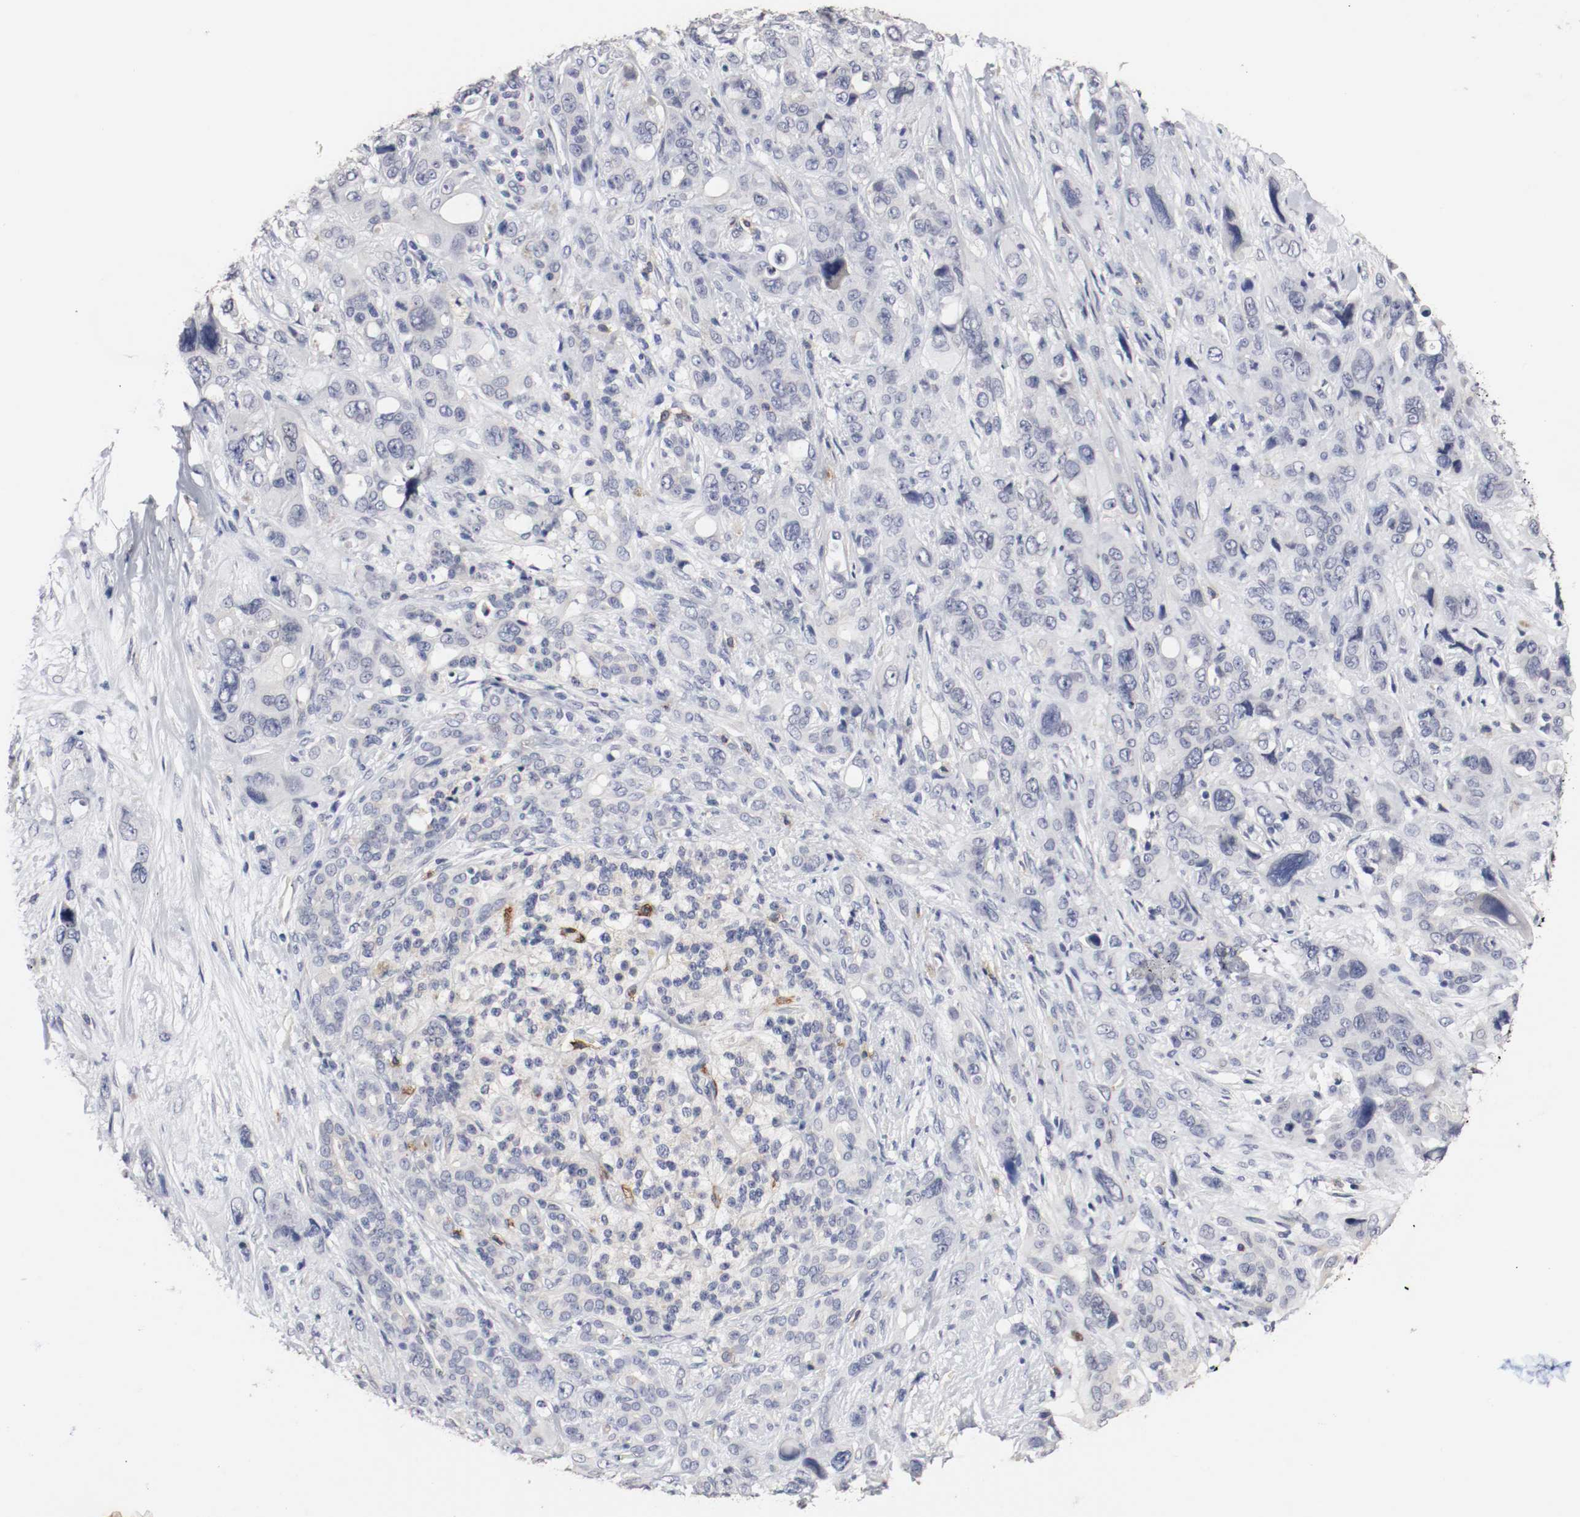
{"staining": {"intensity": "negative", "quantity": "none", "location": "none"}, "tissue": "pancreatic cancer", "cell_type": "Tumor cells", "image_type": "cancer", "snomed": [{"axis": "morphology", "description": "Adenocarcinoma, NOS"}, {"axis": "topography", "description": "Pancreas"}], "caption": "Immunohistochemical staining of human adenocarcinoma (pancreatic) shows no significant staining in tumor cells.", "gene": "KIT", "patient": {"sex": "male", "age": 46}}